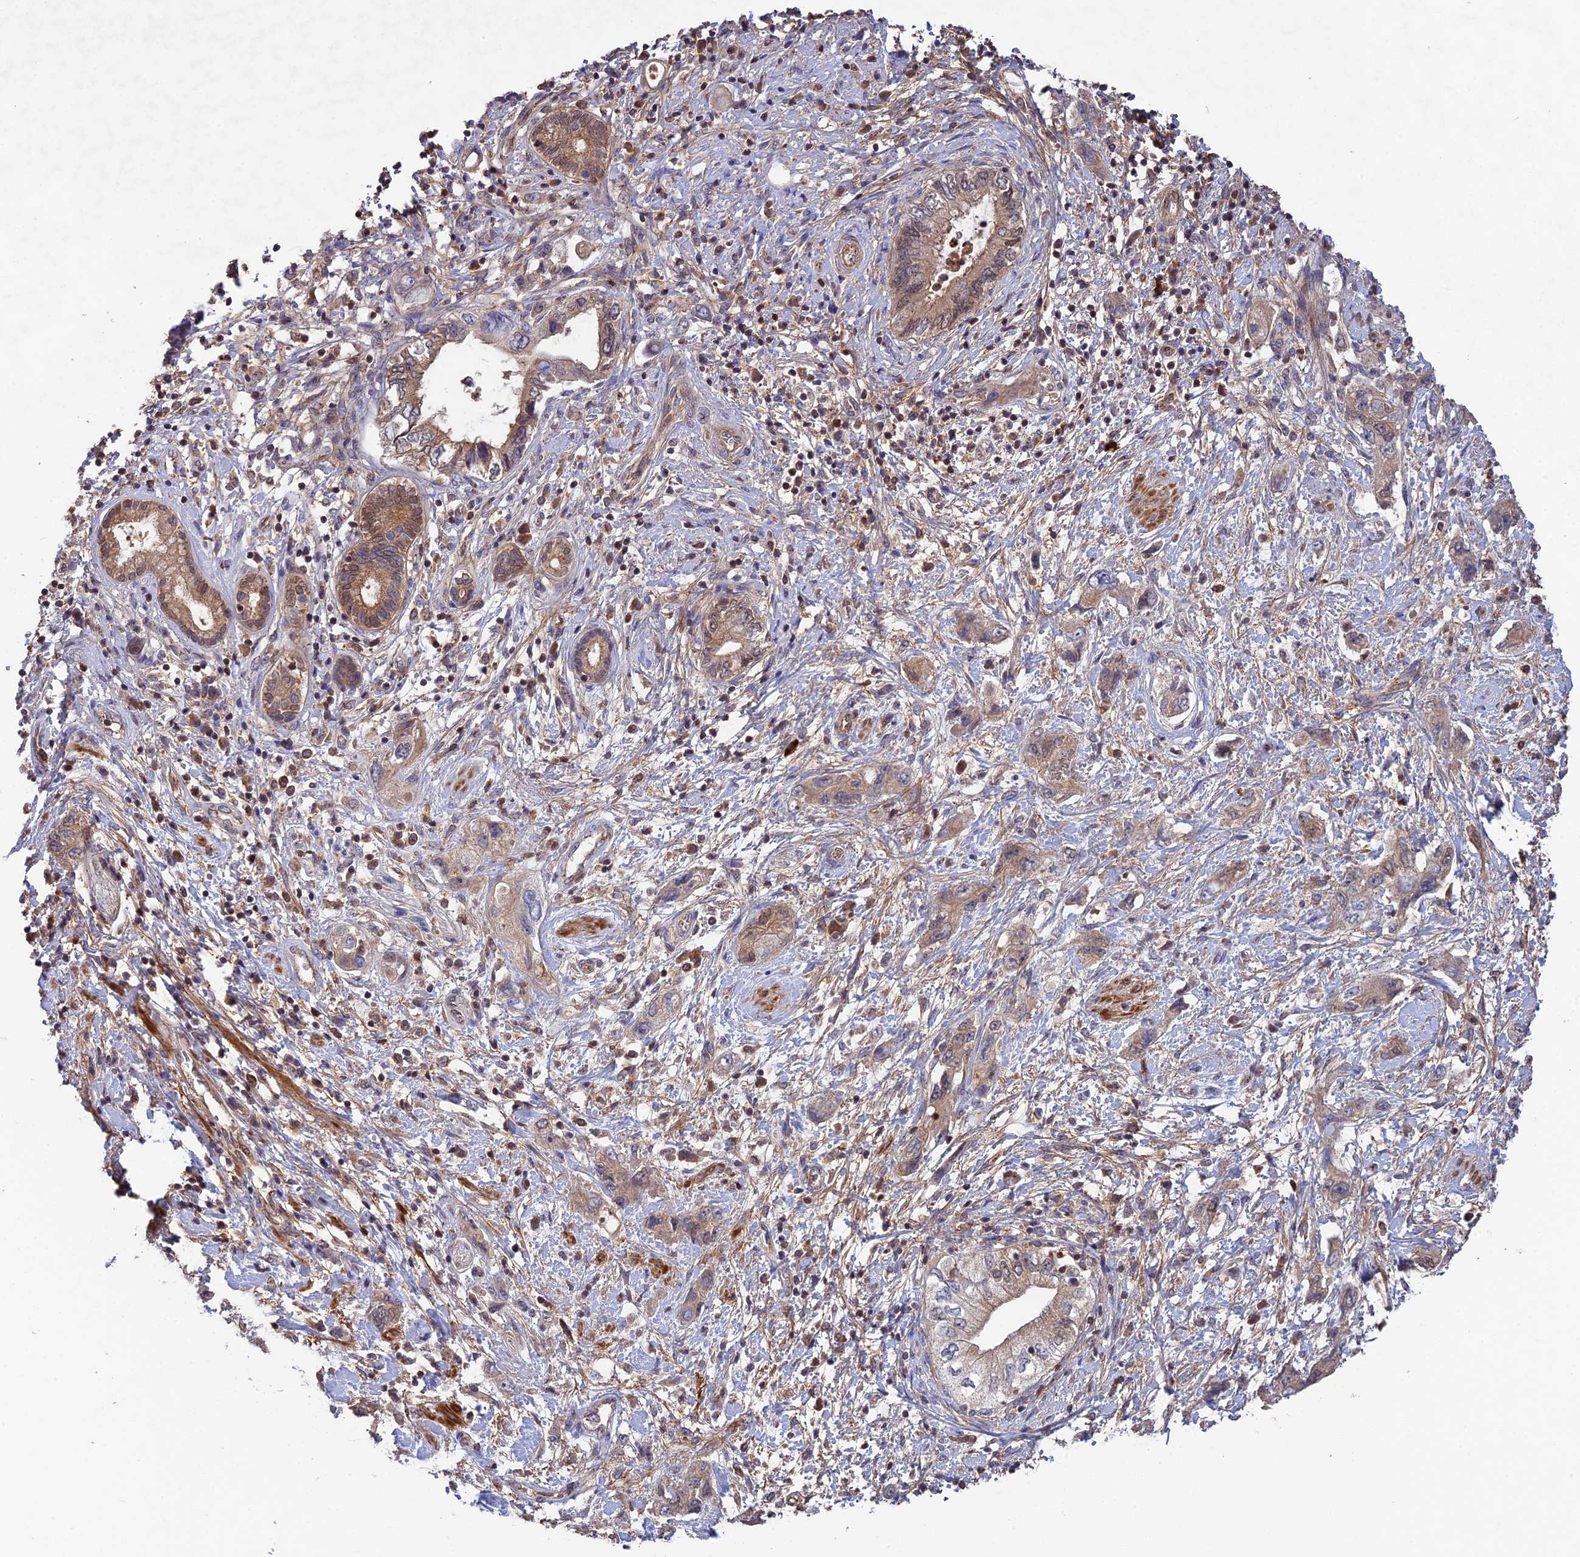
{"staining": {"intensity": "moderate", "quantity": "<25%", "location": "cytoplasmic/membranous,nuclear"}, "tissue": "pancreatic cancer", "cell_type": "Tumor cells", "image_type": "cancer", "snomed": [{"axis": "morphology", "description": "Adenocarcinoma, NOS"}, {"axis": "topography", "description": "Pancreas"}], "caption": "A brown stain labels moderate cytoplasmic/membranous and nuclear expression of a protein in human pancreatic cancer (adenocarcinoma) tumor cells.", "gene": "RPIA", "patient": {"sex": "female", "age": 73}}